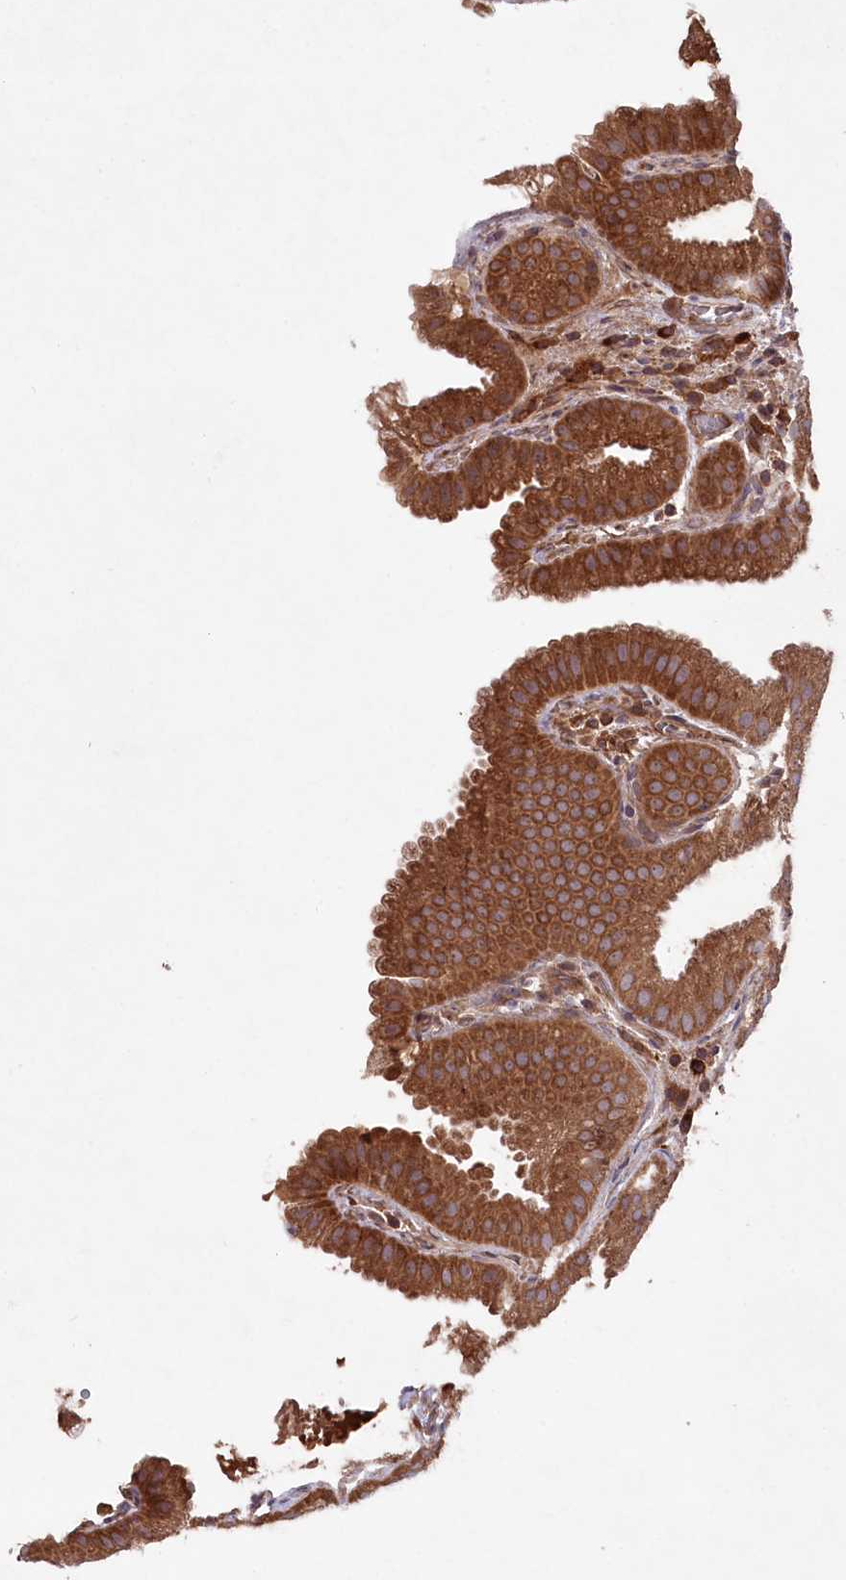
{"staining": {"intensity": "strong", "quantity": ">75%", "location": "cytoplasmic/membranous"}, "tissue": "gallbladder", "cell_type": "Glandular cells", "image_type": "normal", "snomed": [{"axis": "morphology", "description": "Normal tissue, NOS"}, {"axis": "topography", "description": "Gallbladder"}], "caption": "Benign gallbladder was stained to show a protein in brown. There is high levels of strong cytoplasmic/membranous expression in approximately >75% of glandular cells. Nuclei are stained in blue.", "gene": "PPP1R21", "patient": {"sex": "female", "age": 30}}